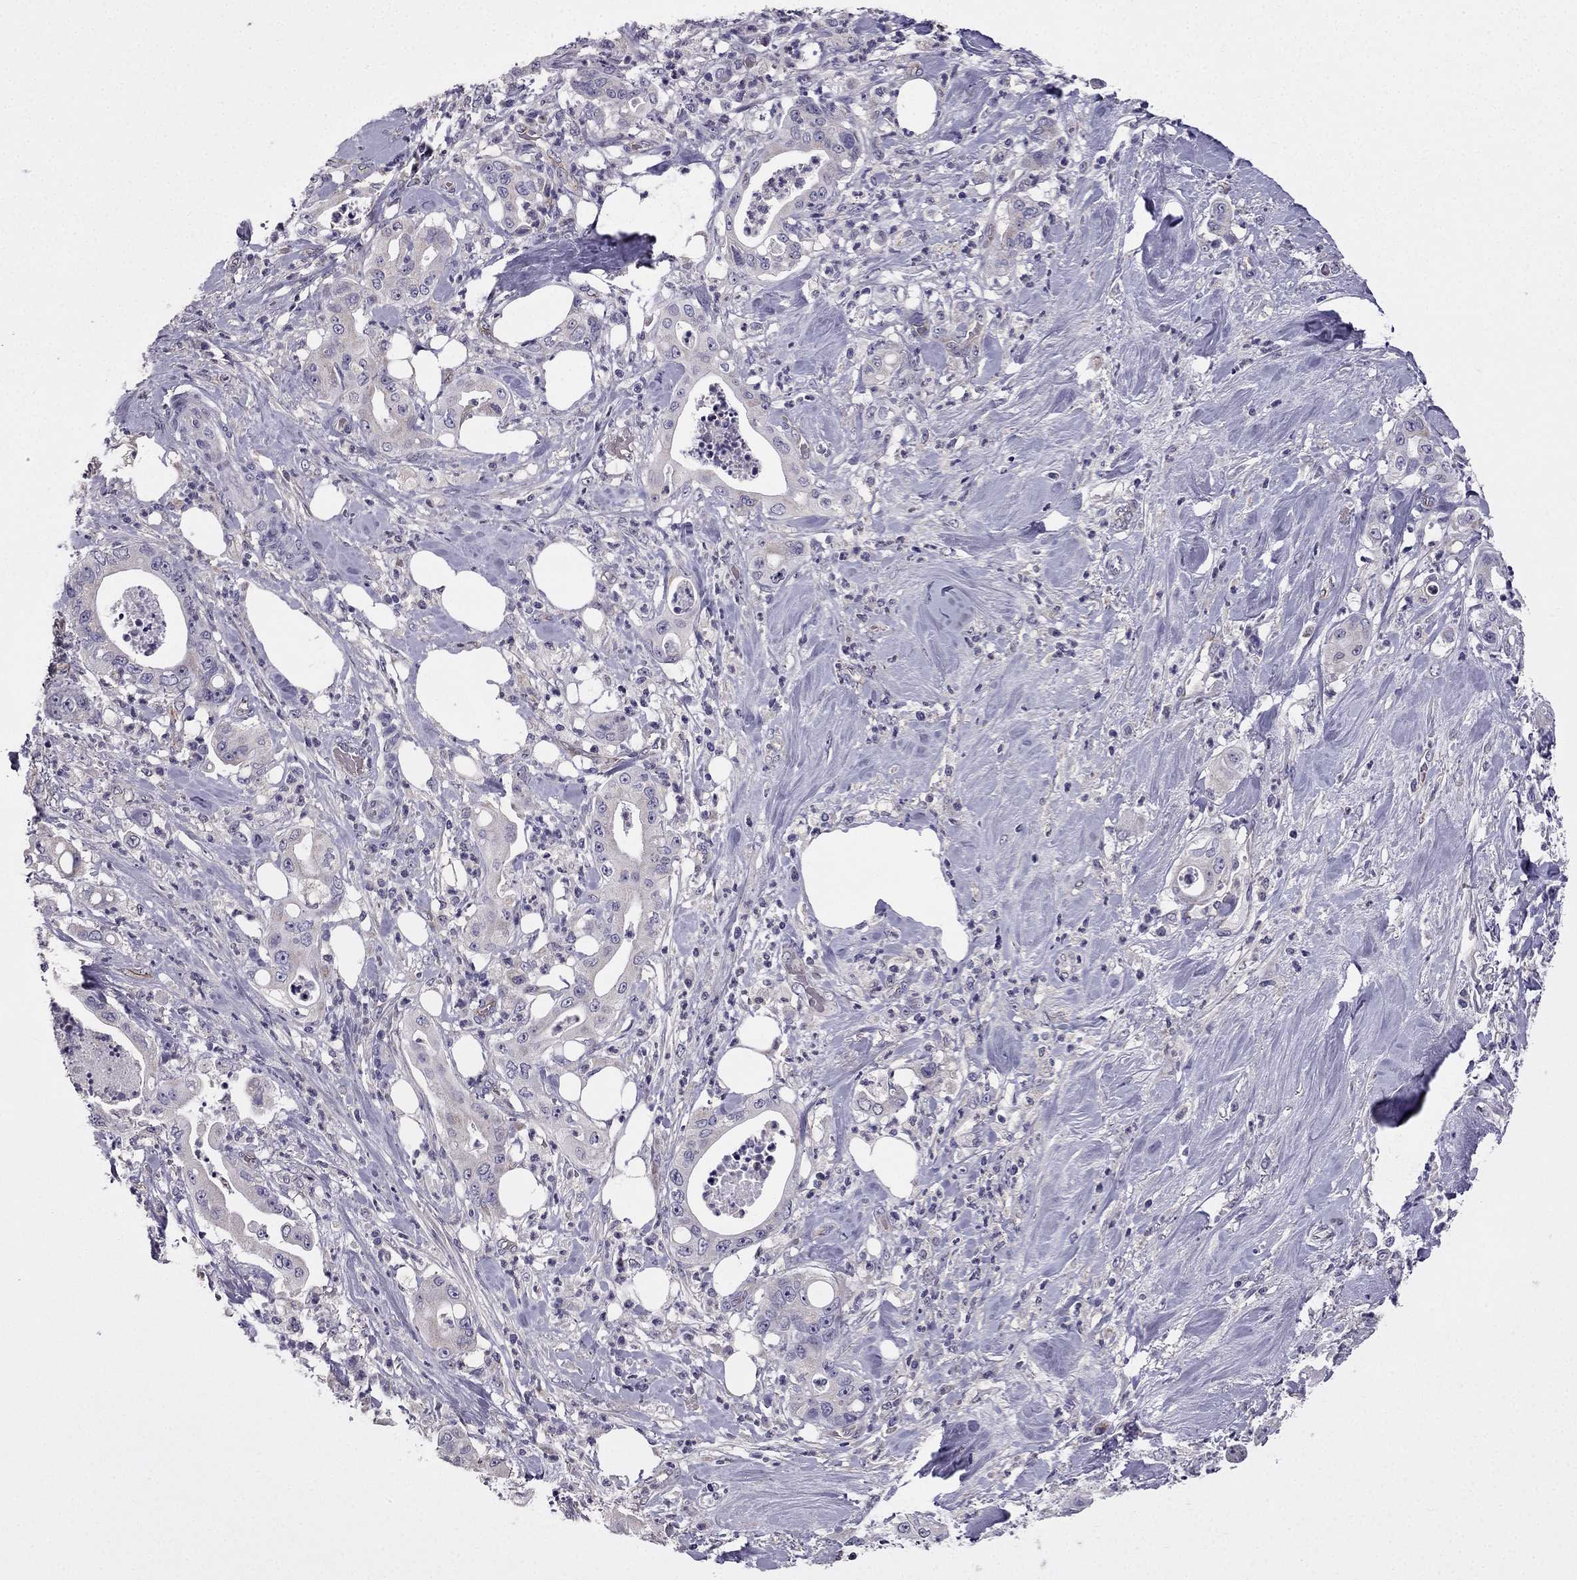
{"staining": {"intensity": "negative", "quantity": "none", "location": "none"}, "tissue": "pancreatic cancer", "cell_type": "Tumor cells", "image_type": "cancer", "snomed": [{"axis": "morphology", "description": "Adenocarcinoma, NOS"}, {"axis": "topography", "description": "Pancreas"}], "caption": "DAB (3,3'-diaminobenzidine) immunohistochemical staining of pancreatic cancer shows no significant staining in tumor cells.", "gene": "SLC6A2", "patient": {"sex": "male", "age": 71}}